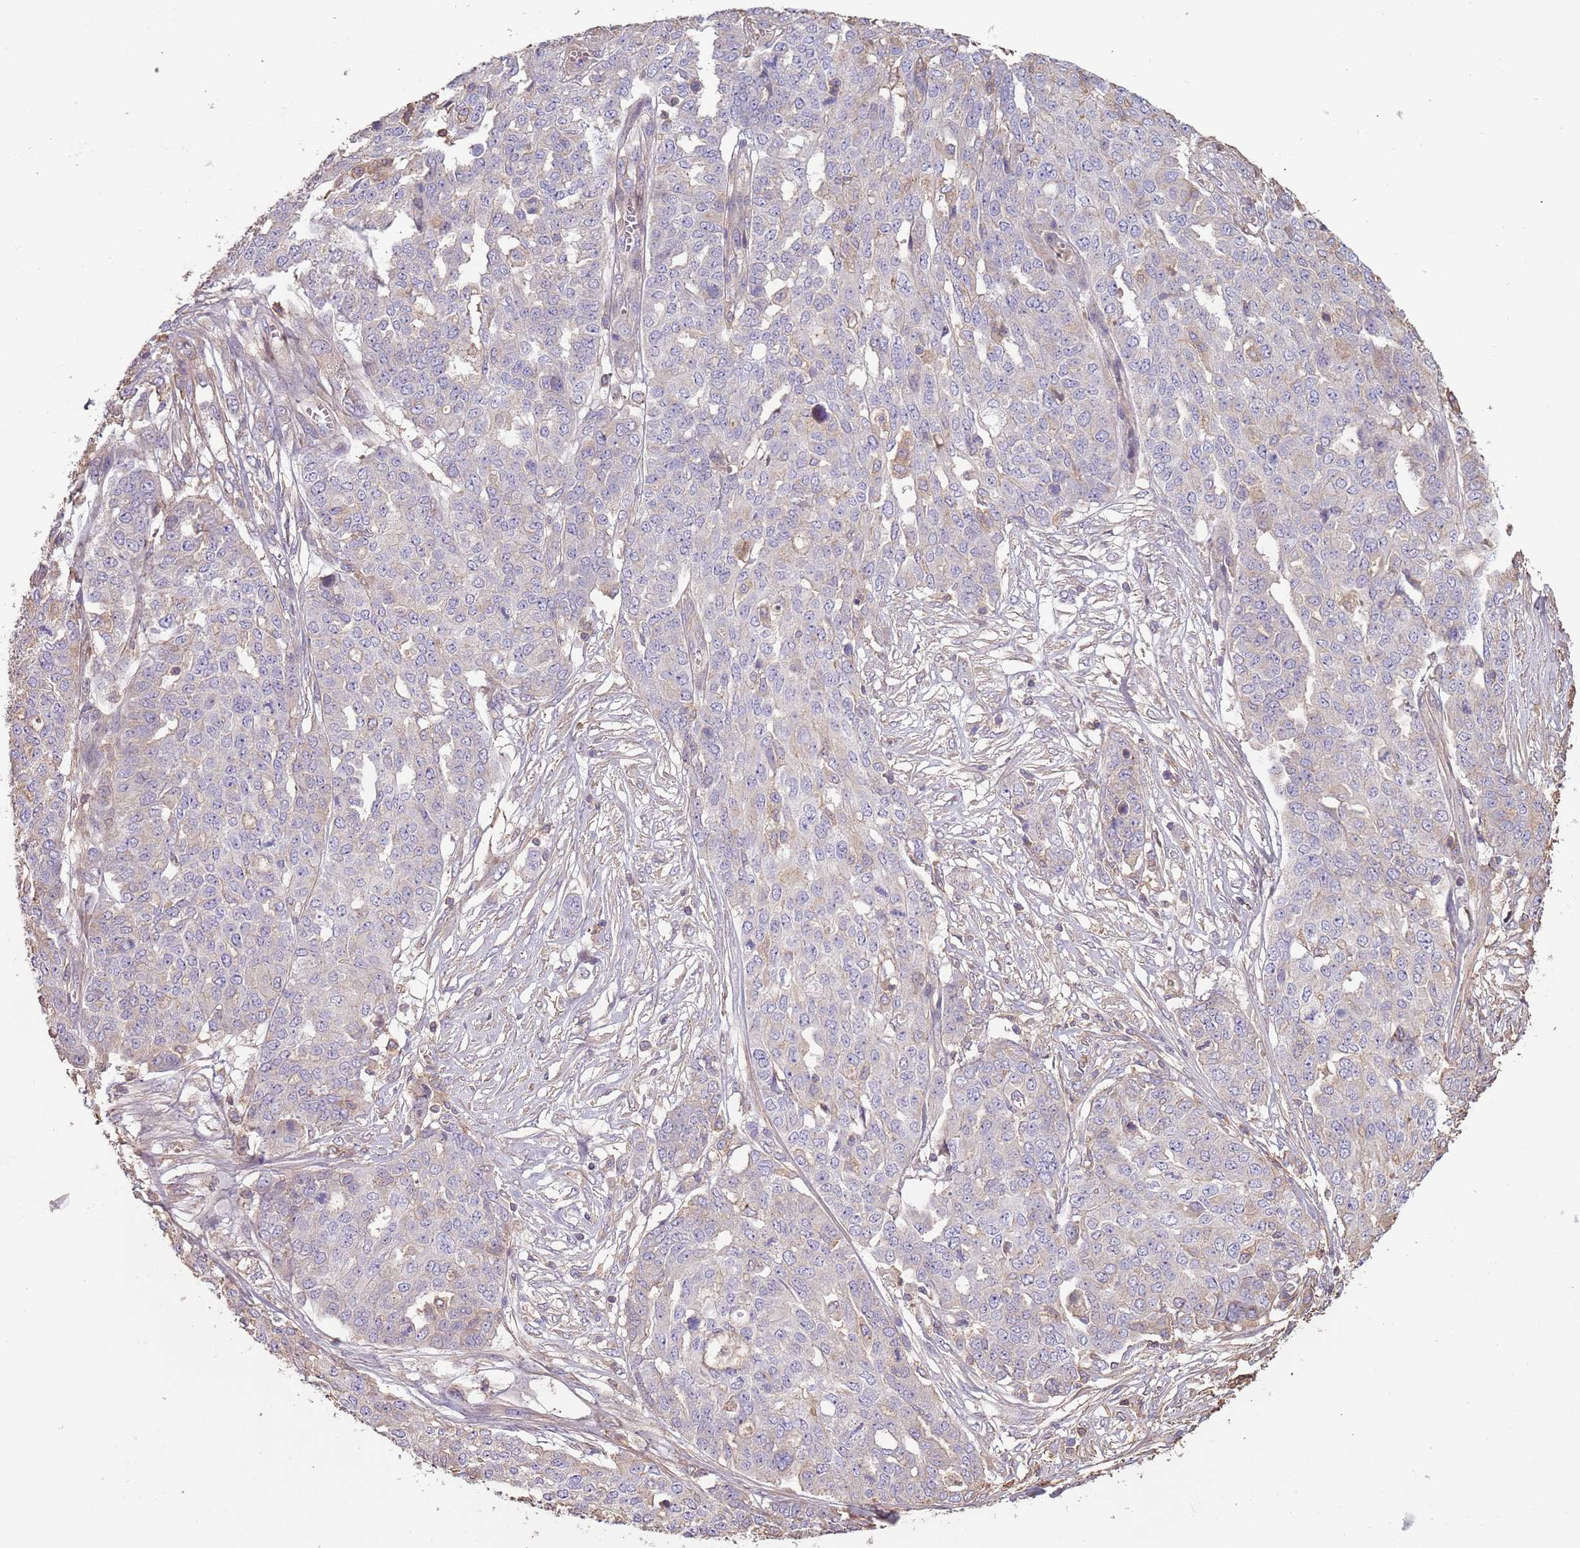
{"staining": {"intensity": "negative", "quantity": "none", "location": "none"}, "tissue": "ovarian cancer", "cell_type": "Tumor cells", "image_type": "cancer", "snomed": [{"axis": "morphology", "description": "Cystadenocarcinoma, serous, NOS"}, {"axis": "topography", "description": "Soft tissue"}, {"axis": "topography", "description": "Ovary"}], "caption": "This image is of ovarian serous cystadenocarcinoma stained with immunohistochemistry to label a protein in brown with the nuclei are counter-stained blue. There is no staining in tumor cells. The staining was performed using DAB (3,3'-diaminobenzidine) to visualize the protein expression in brown, while the nuclei were stained in blue with hematoxylin (Magnification: 20x).", "gene": "FECH", "patient": {"sex": "female", "age": 57}}